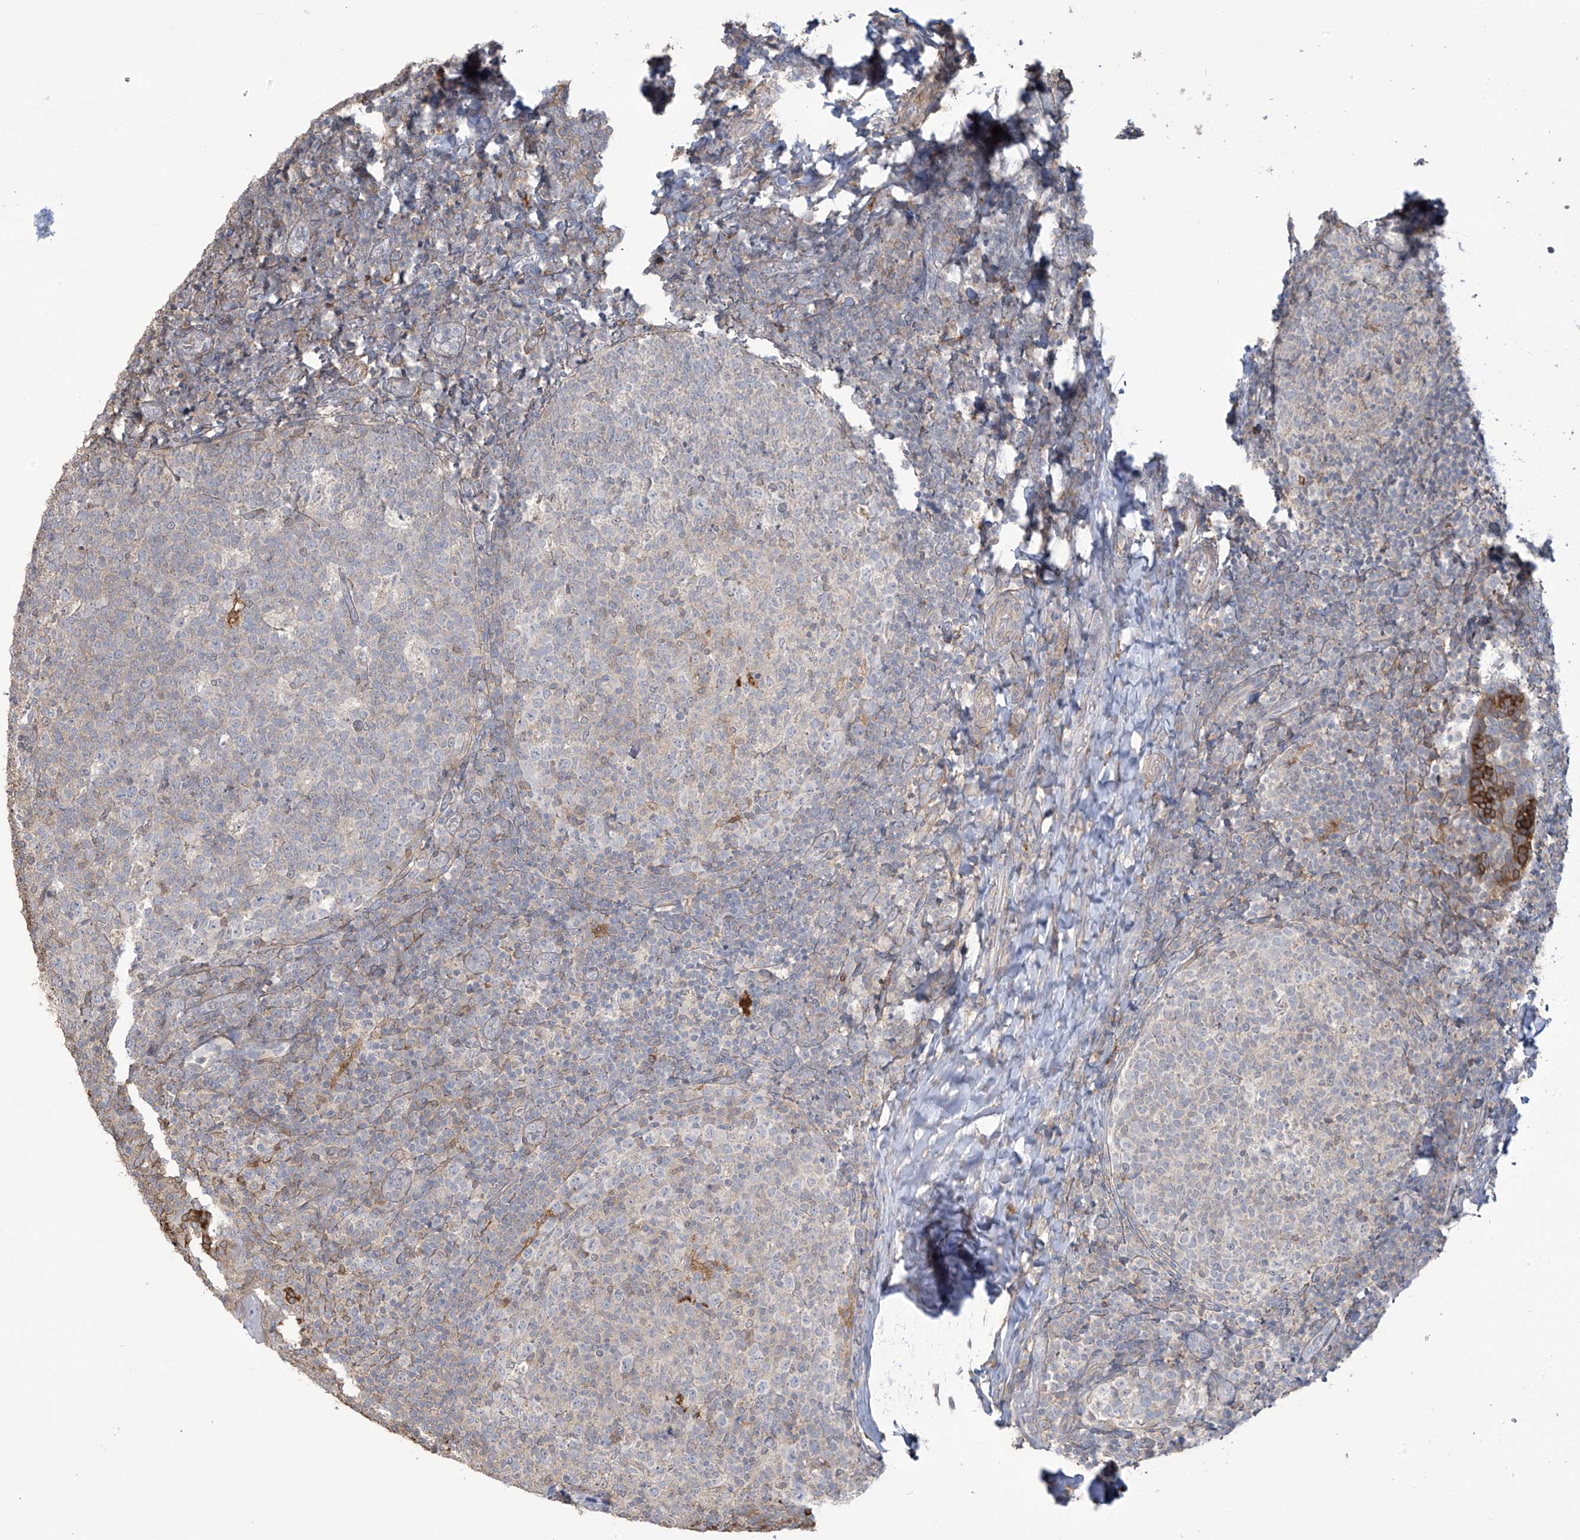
{"staining": {"intensity": "negative", "quantity": "none", "location": "none"}, "tissue": "tonsil", "cell_type": "Germinal center cells", "image_type": "normal", "snomed": [{"axis": "morphology", "description": "Normal tissue, NOS"}, {"axis": "topography", "description": "Tonsil"}], "caption": "An immunohistochemistry histopathology image of normal tonsil is shown. There is no staining in germinal center cells of tonsil.", "gene": "TAGAP", "patient": {"sex": "female", "age": 19}}